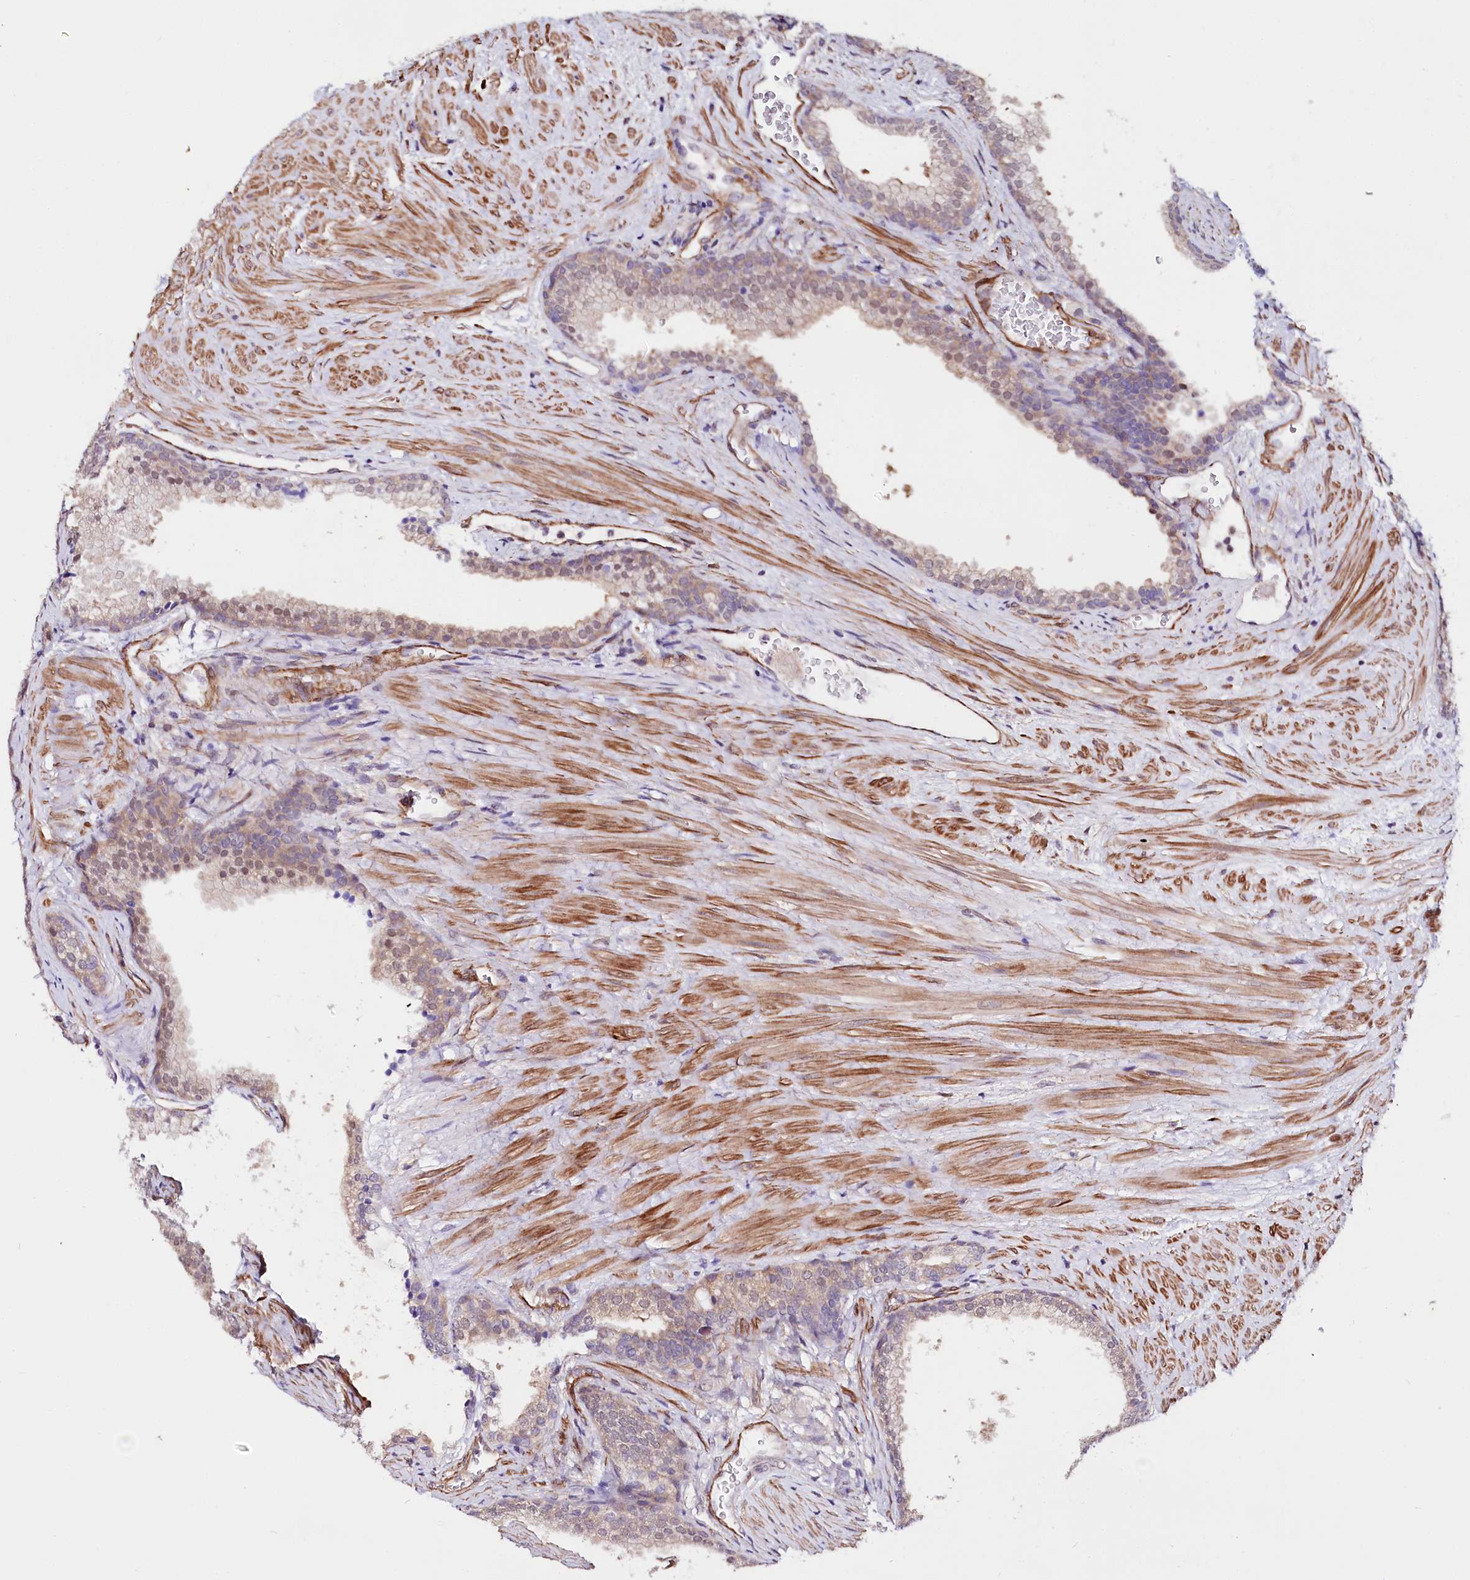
{"staining": {"intensity": "weak", "quantity": "<25%", "location": "nuclear"}, "tissue": "prostate", "cell_type": "Glandular cells", "image_type": "normal", "snomed": [{"axis": "morphology", "description": "Normal tissue, NOS"}, {"axis": "topography", "description": "Prostate"}], "caption": "Immunohistochemistry histopathology image of benign prostate: human prostate stained with DAB (3,3'-diaminobenzidine) reveals no significant protein staining in glandular cells. Brightfield microscopy of immunohistochemistry (IHC) stained with DAB (3,3'-diaminobenzidine) (brown) and hematoxylin (blue), captured at high magnification.", "gene": "PPP2R5B", "patient": {"sex": "male", "age": 76}}